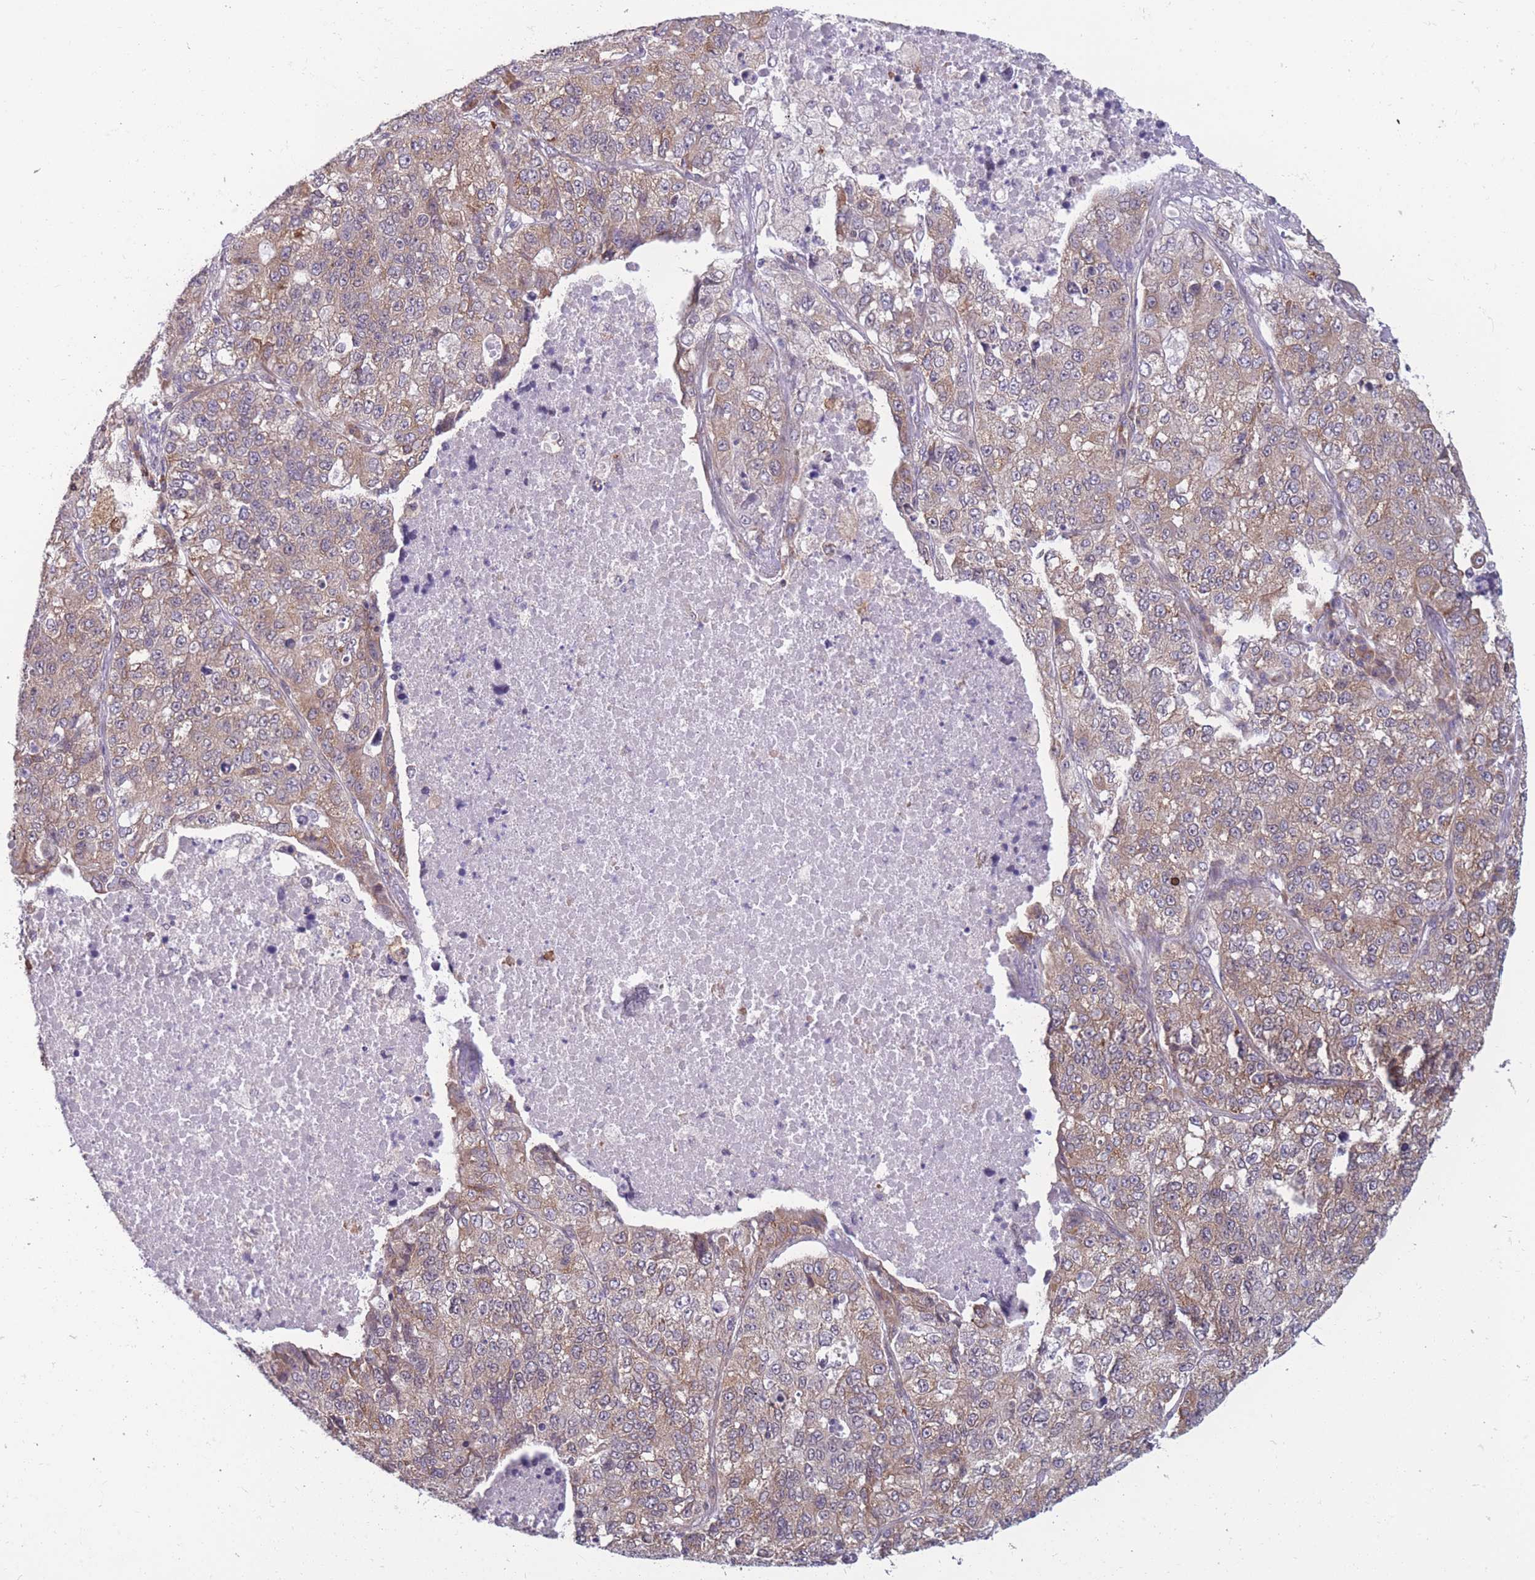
{"staining": {"intensity": "weak", "quantity": "25%-75%", "location": "cytoplasmic/membranous"}, "tissue": "lung cancer", "cell_type": "Tumor cells", "image_type": "cancer", "snomed": [{"axis": "morphology", "description": "Adenocarcinoma, NOS"}, {"axis": "topography", "description": "Lung"}], "caption": "High-magnification brightfield microscopy of adenocarcinoma (lung) stained with DAB (brown) and counterstained with hematoxylin (blue). tumor cells exhibit weak cytoplasmic/membranous expression is present in about25%-75% of cells.", "gene": "TMEM121", "patient": {"sex": "male", "age": 49}}